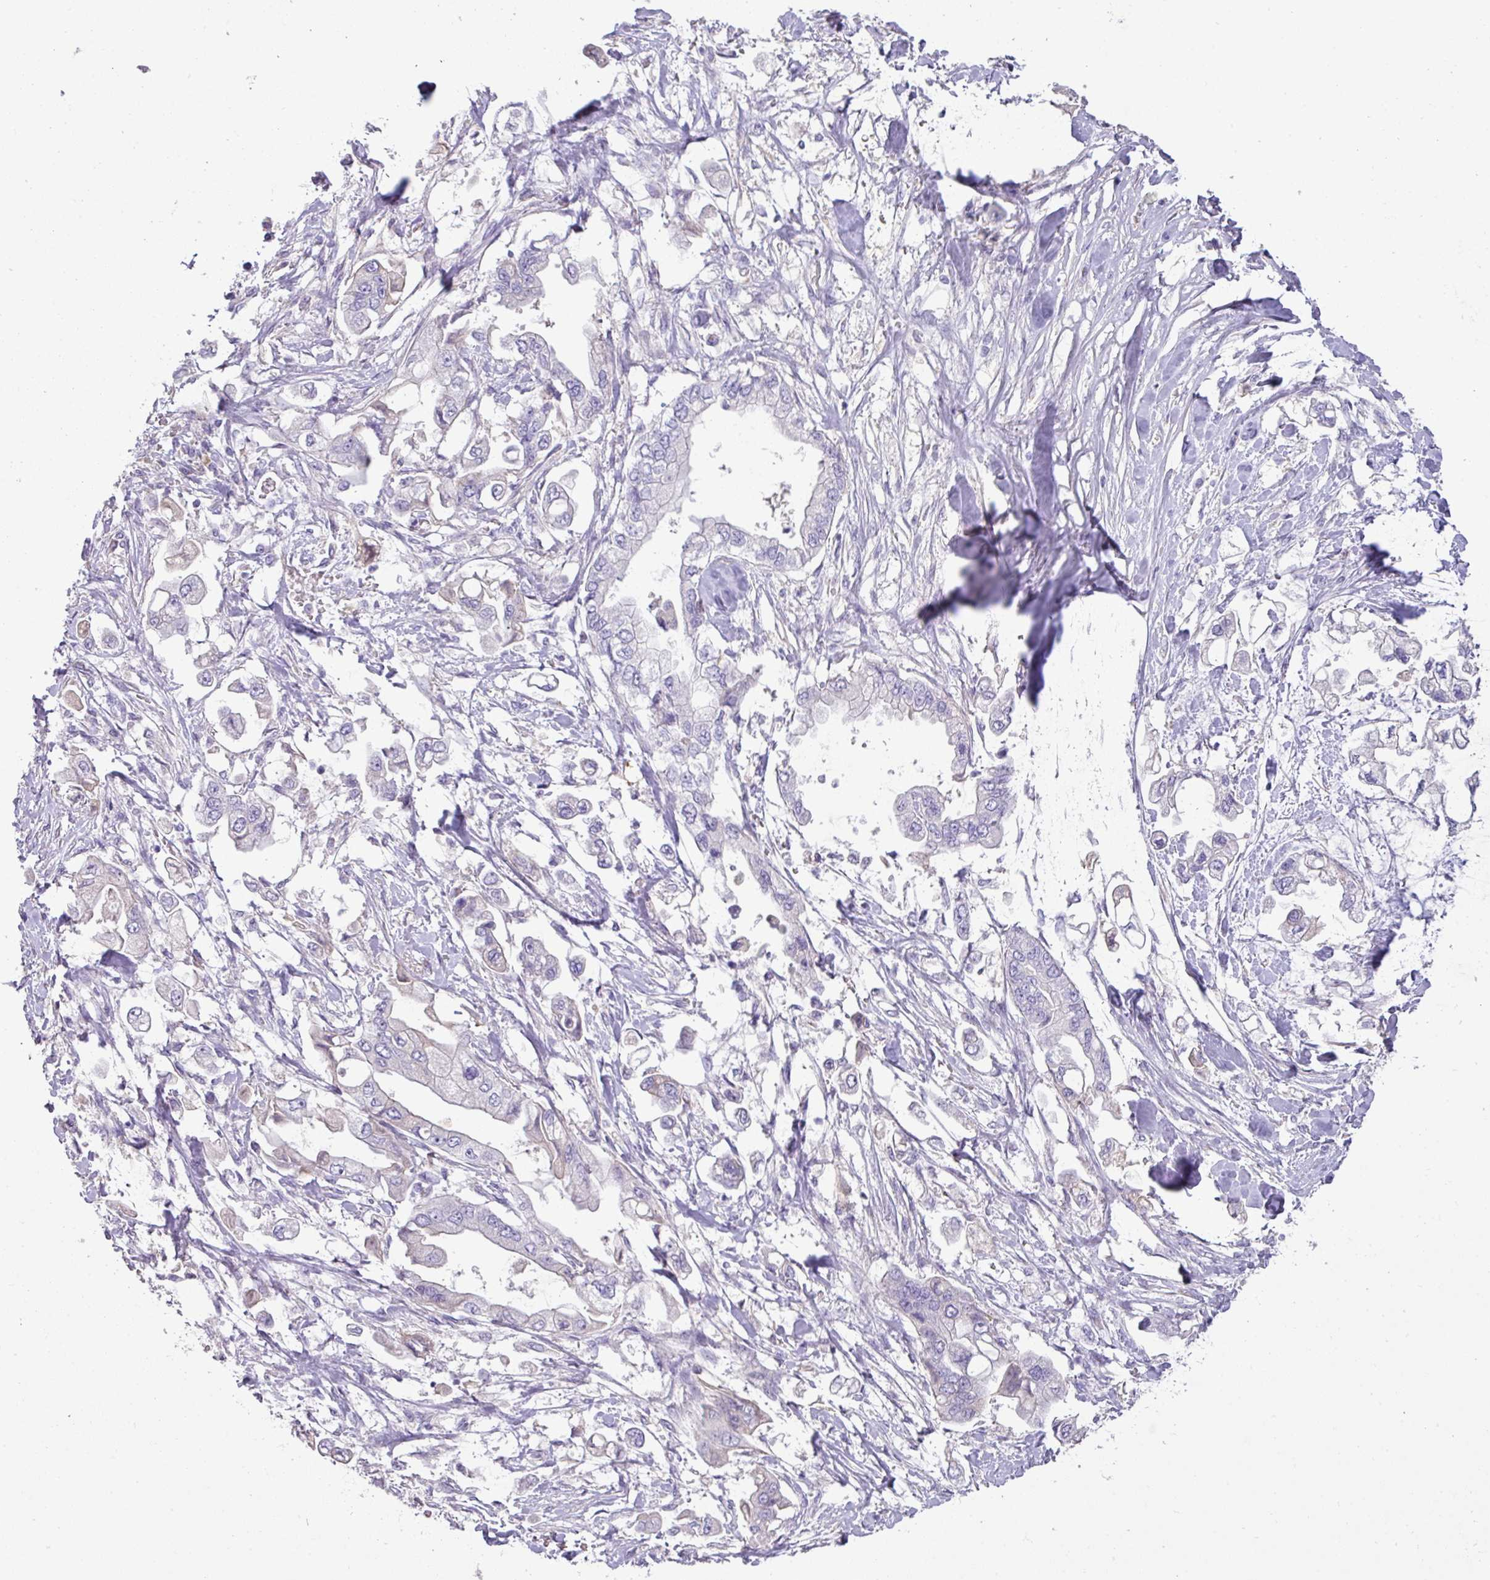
{"staining": {"intensity": "negative", "quantity": "none", "location": "none"}, "tissue": "stomach cancer", "cell_type": "Tumor cells", "image_type": "cancer", "snomed": [{"axis": "morphology", "description": "Adenocarcinoma, NOS"}, {"axis": "topography", "description": "Stomach"}], "caption": "Immunohistochemistry histopathology image of neoplastic tissue: human stomach cancer (adenocarcinoma) stained with DAB (3,3'-diaminobenzidine) demonstrates no significant protein positivity in tumor cells.", "gene": "OR6C6", "patient": {"sex": "male", "age": 62}}